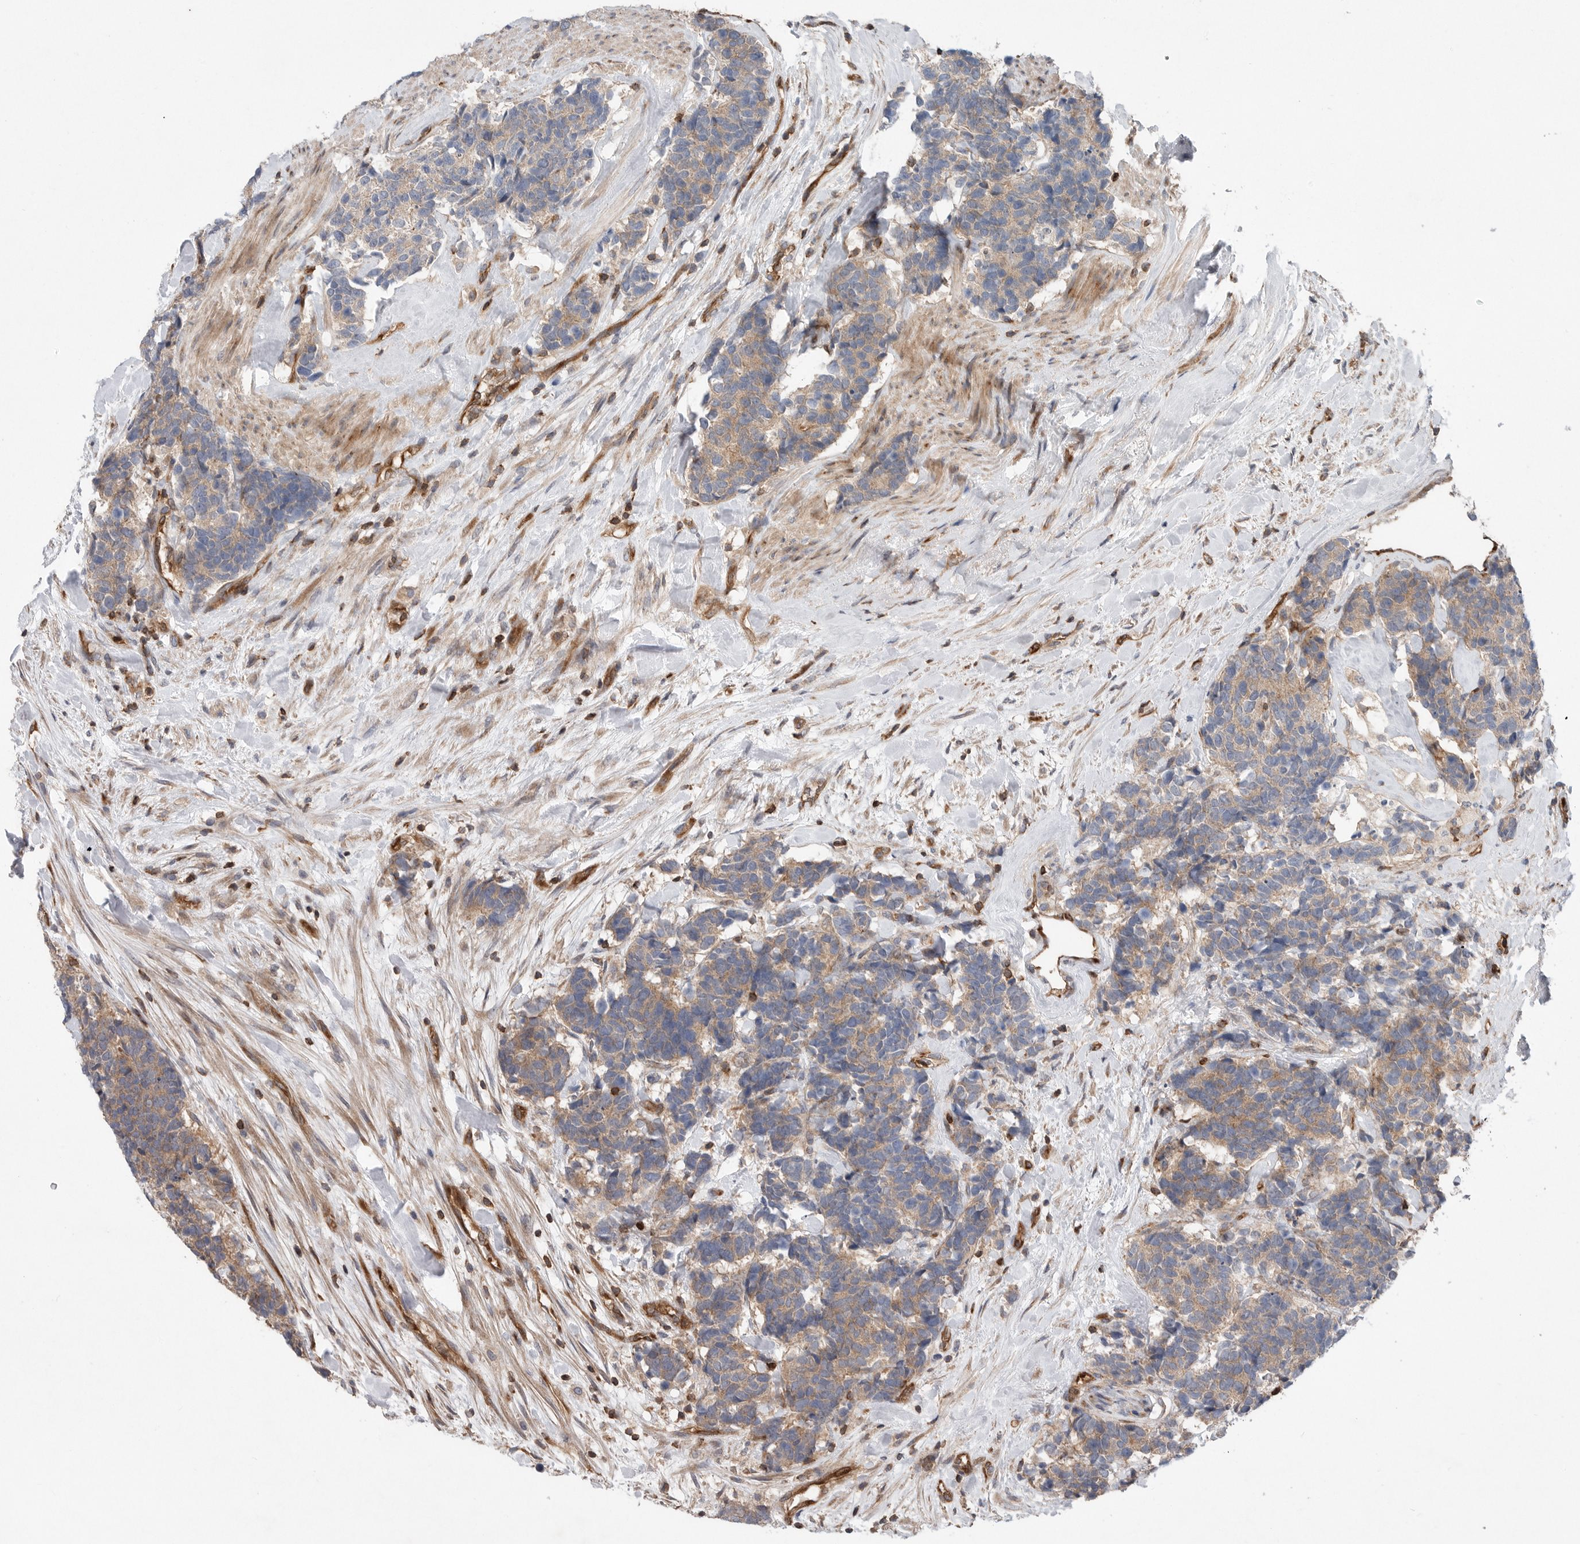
{"staining": {"intensity": "moderate", "quantity": ">75%", "location": "cytoplasmic/membranous"}, "tissue": "carcinoid", "cell_type": "Tumor cells", "image_type": "cancer", "snomed": [{"axis": "morphology", "description": "Carcinoma, NOS"}, {"axis": "morphology", "description": "Carcinoid, malignant, NOS"}, {"axis": "topography", "description": "Urinary bladder"}], "caption": "This histopathology image reveals immunohistochemistry (IHC) staining of carcinoid, with medium moderate cytoplasmic/membranous expression in approximately >75% of tumor cells.", "gene": "PRKCH", "patient": {"sex": "male", "age": 57}}